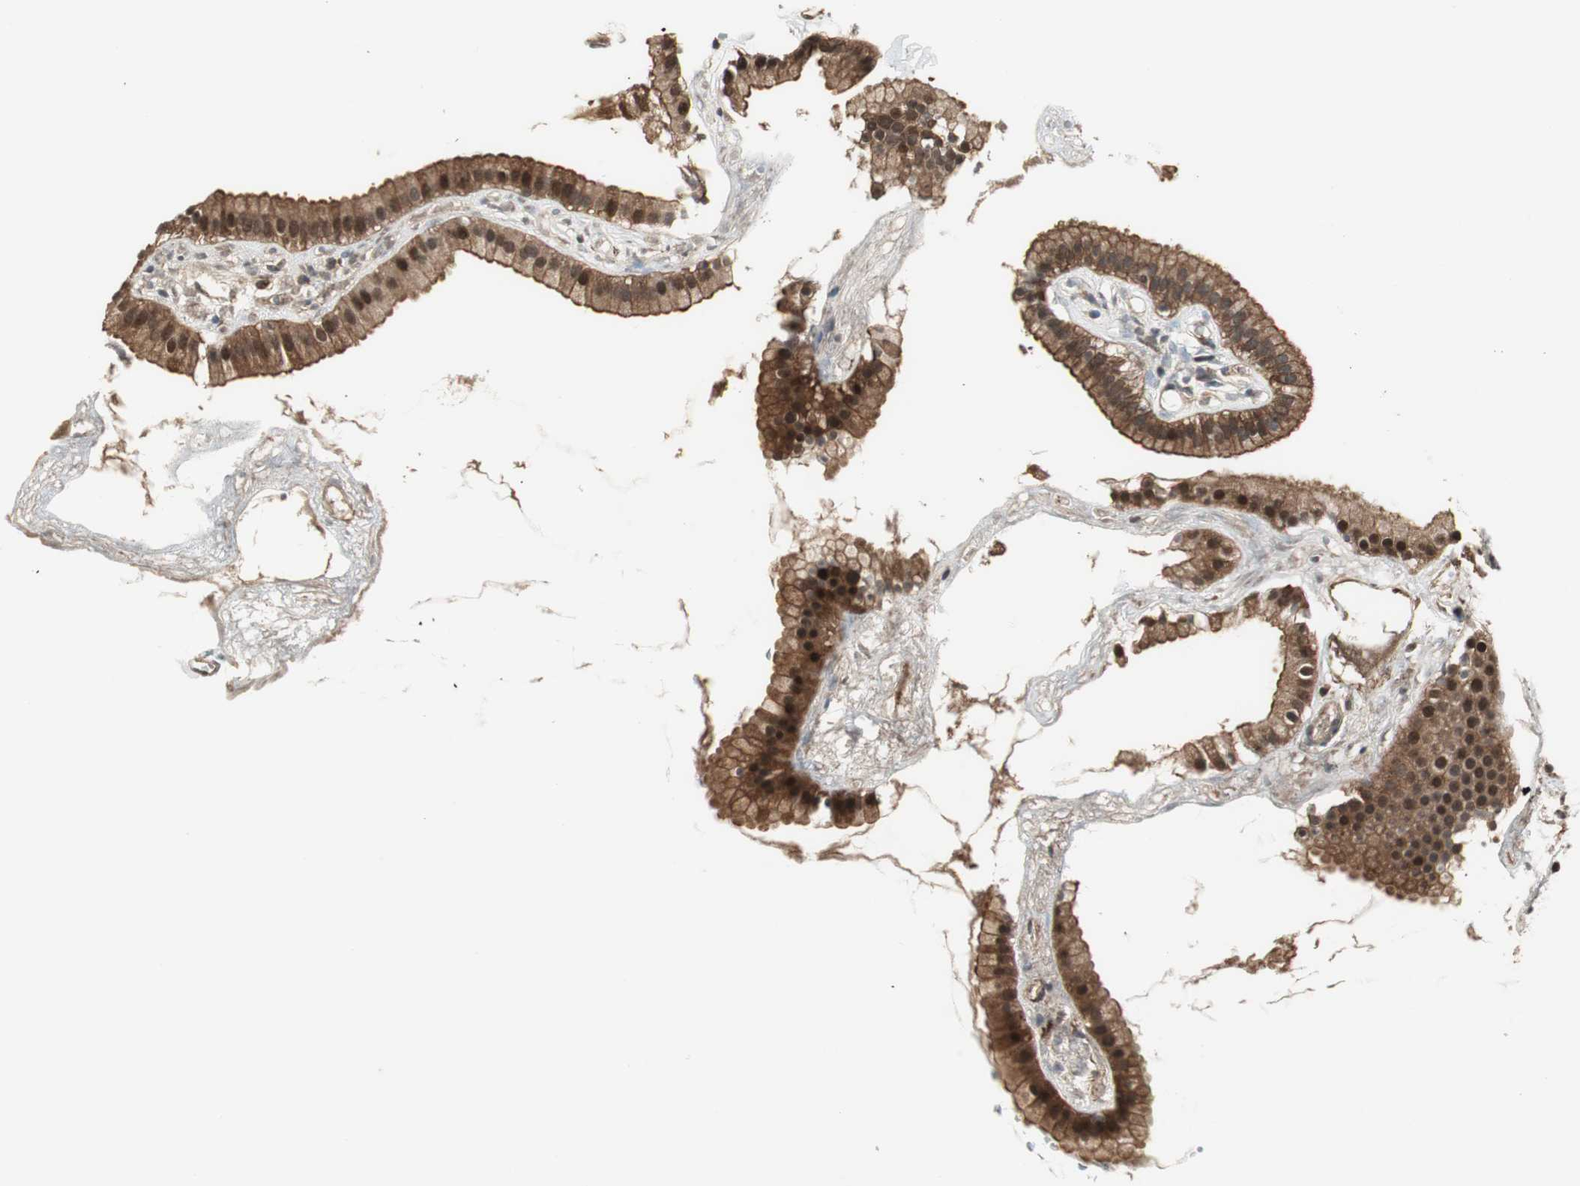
{"staining": {"intensity": "strong", "quantity": ">75%", "location": "cytoplasmic/membranous,nuclear"}, "tissue": "gallbladder", "cell_type": "Glandular cells", "image_type": "normal", "snomed": [{"axis": "morphology", "description": "Normal tissue, NOS"}, {"axis": "topography", "description": "Gallbladder"}], "caption": "Glandular cells display high levels of strong cytoplasmic/membranous,nuclear positivity in approximately >75% of cells in normal gallbladder. (DAB (3,3'-diaminobenzidine) IHC with brightfield microscopy, high magnification).", "gene": "PTPN11", "patient": {"sex": "female", "age": 64}}